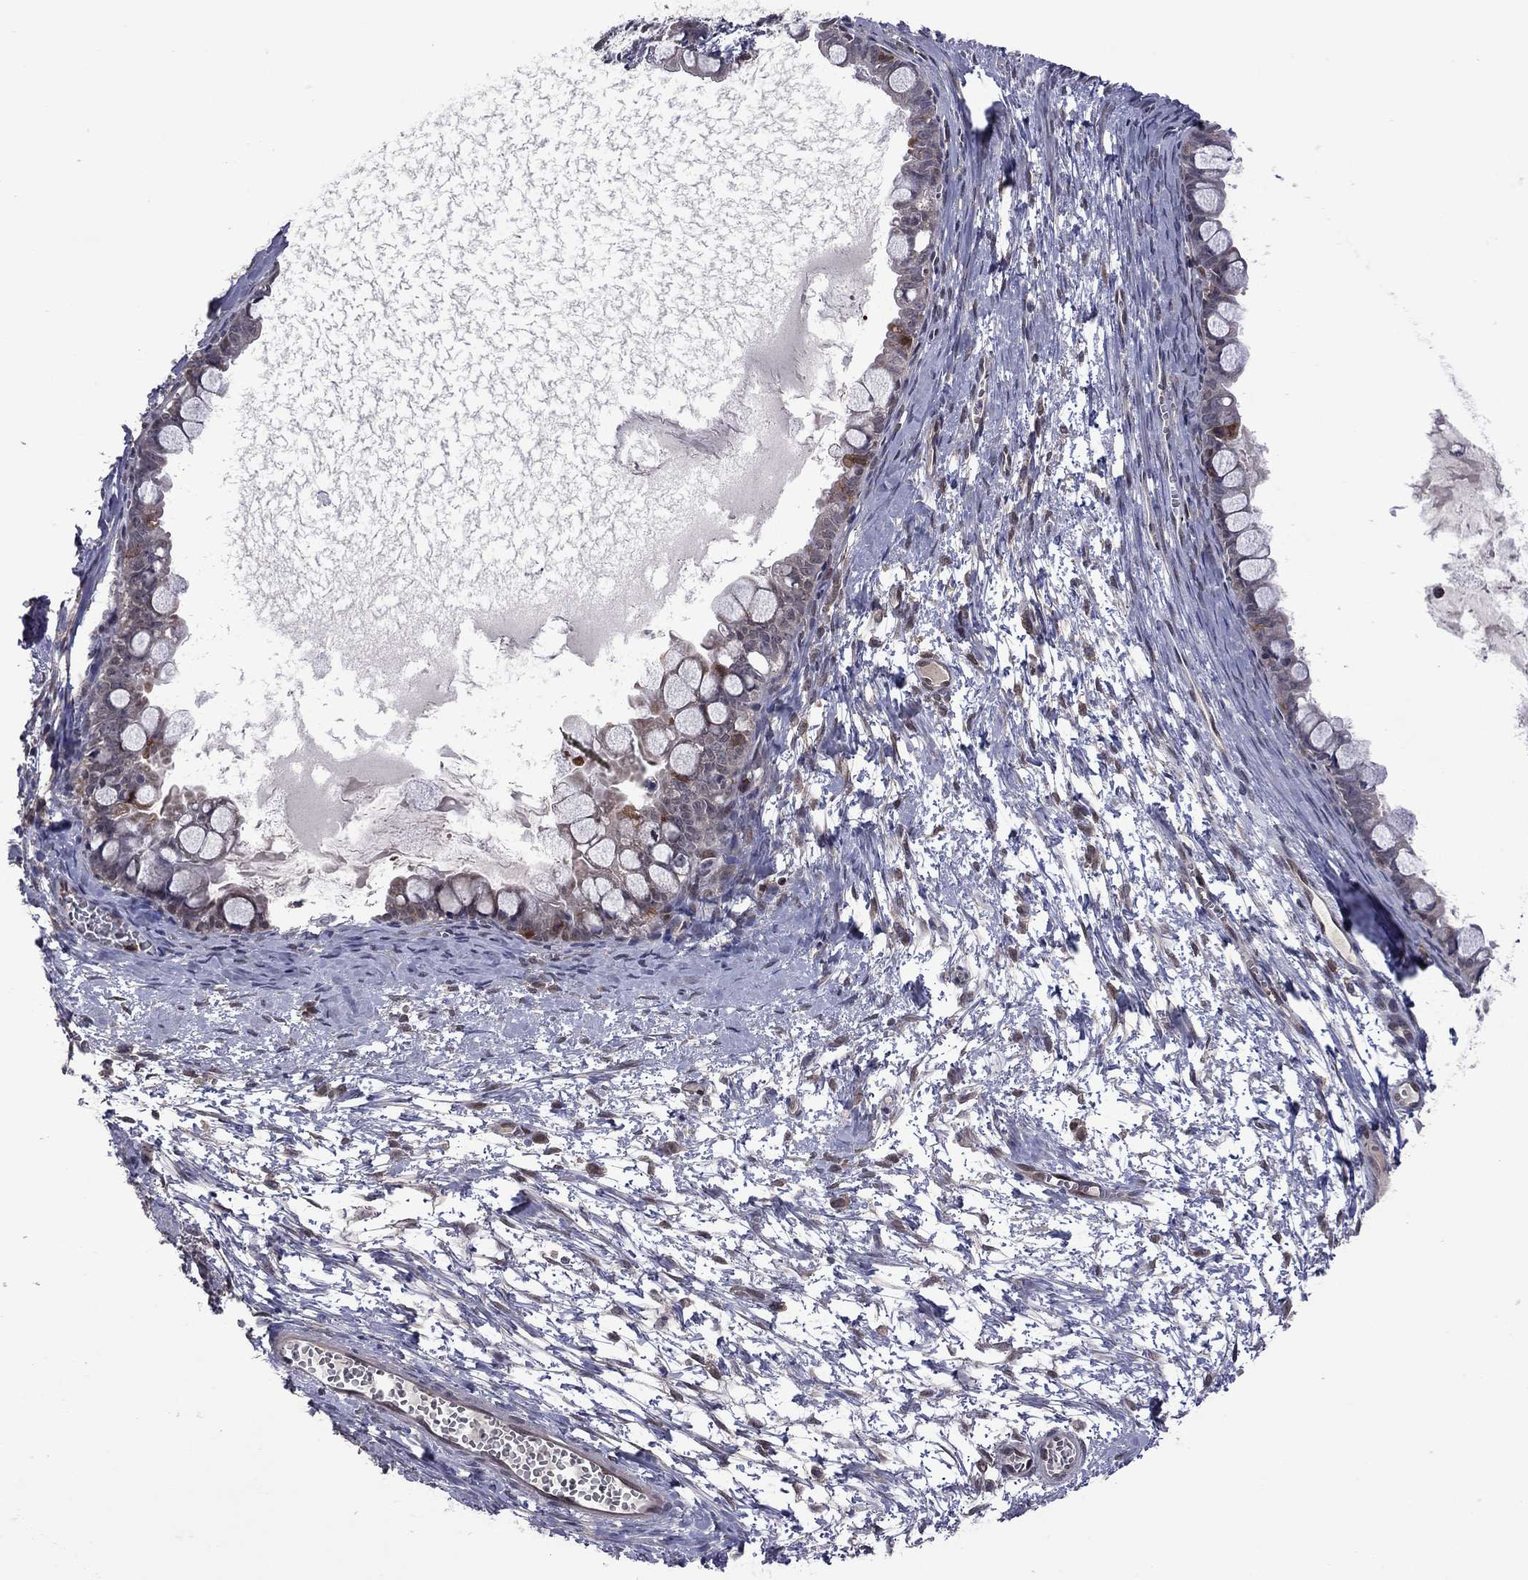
{"staining": {"intensity": "negative", "quantity": "none", "location": "none"}, "tissue": "ovarian cancer", "cell_type": "Tumor cells", "image_type": "cancer", "snomed": [{"axis": "morphology", "description": "Cystadenocarcinoma, mucinous, NOS"}, {"axis": "topography", "description": "Ovary"}], "caption": "A high-resolution photomicrograph shows immunohistochemistry staining of ovarian cancer, which demonstrates no significant staining in tumor cells. The staining was performed using DAB (3,3'-diaminobenzidine) to visualize the protein expression in brown, while the nuclei were stained in blue with hematoxylin (Magnification: 20x).", "gene": "GPAA1", "patient": {"sex": "female", "age": 63}}